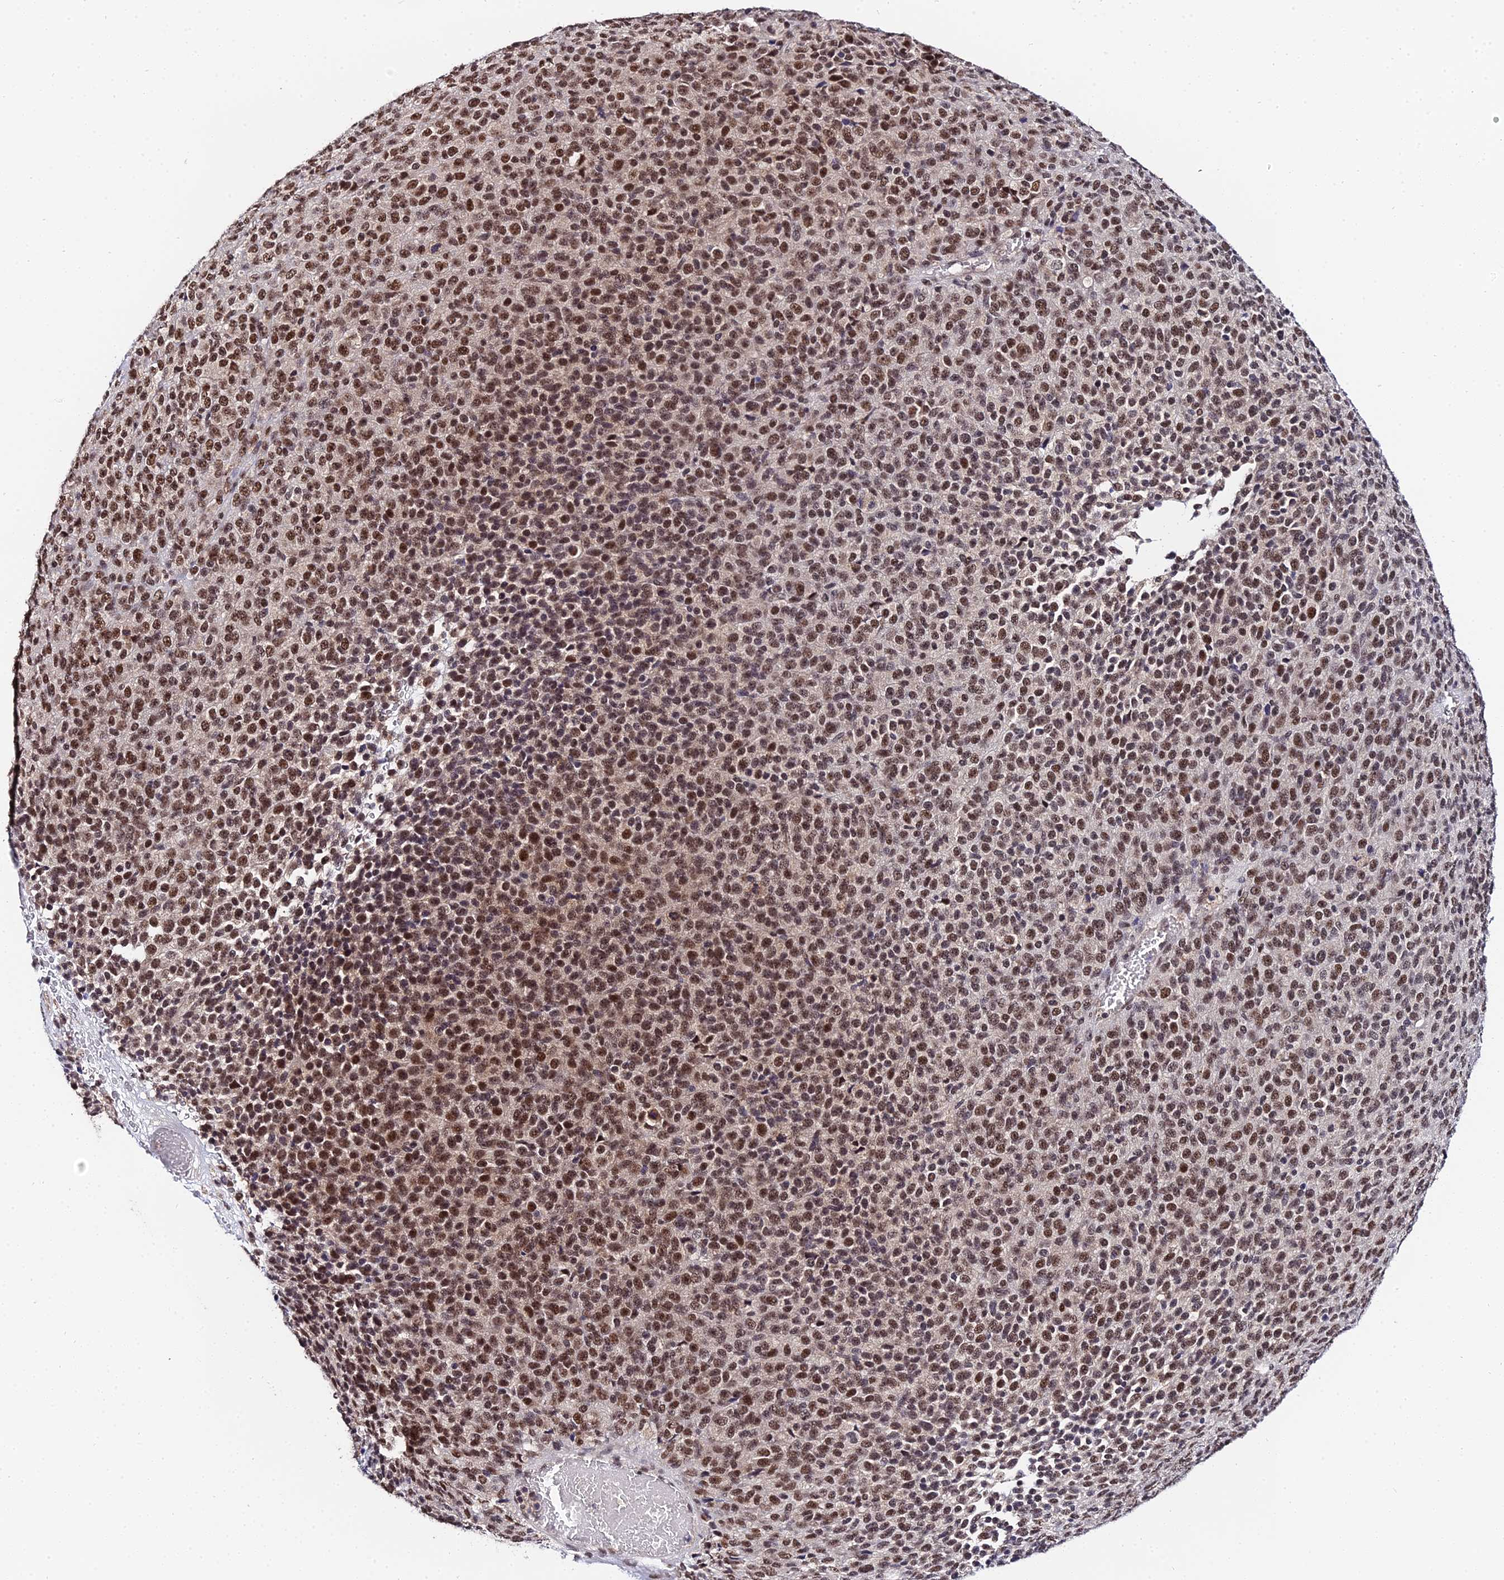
{"staining": {"intensity": "strong", "quantity": ">75%", "location": "nuclear"}, "tissue": "melanoma", "cell_type": "Tumor cells", "image_type": "cancer", "snomed": [{"axis": "morphology", "description": "Malignant melanoma, Metastatic site"}, {"axis": "topography", "description": "Brain"}], "caption": "Immunohistochemistry staining of melanoma, which exhibits high levels of strong nuclear staining in about >75% of tumor cells indicating strong nuclear protein expression. The staining was performed using DAB (3,3'-diaminobenzidine) (brown) for protein detection and nuclei were counterstained in hematoxylin (blue).", "gene": "EXOSC3", "patient": {"sex": "female", "age": 56}}